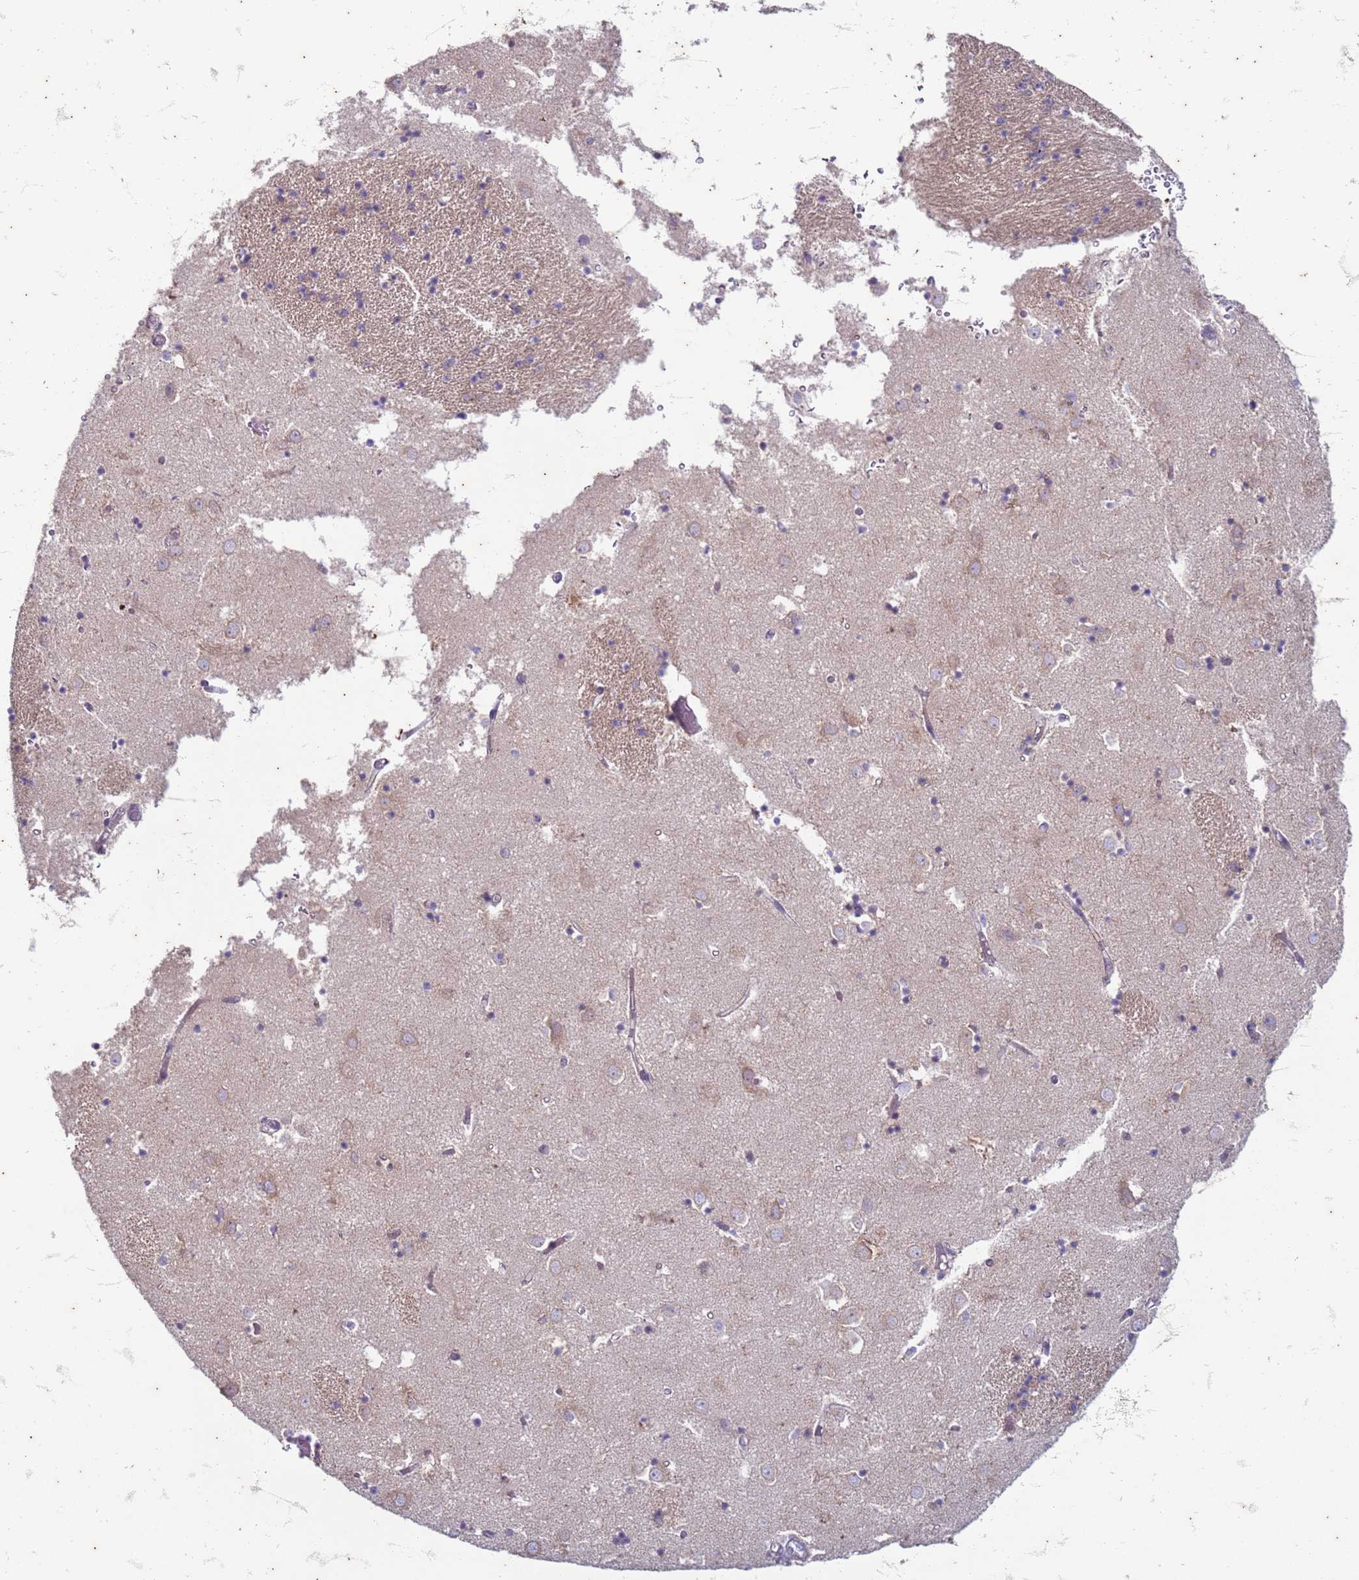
{"staining": {"intensity": "weak", "quantity": "25%-75%", "location": "cytoplasmic/membranous"}, "tissue": "caudate", "cell_type": "Glial cells", "image_type": "normal", "snomed": [{"axis": "morphology", "description": "Normal tissue, NOS"}, {"axis": "topography", "description": "Lateral ventricle wall"}], "caption": "Caudate stained with immunohistochemistry (IHC) shows weak cytoplasmic/membranous positivity in approximately 25%-75% of glial cells.", "gene": "SUCO", "patient": {"sex": "male", "age": 70}}